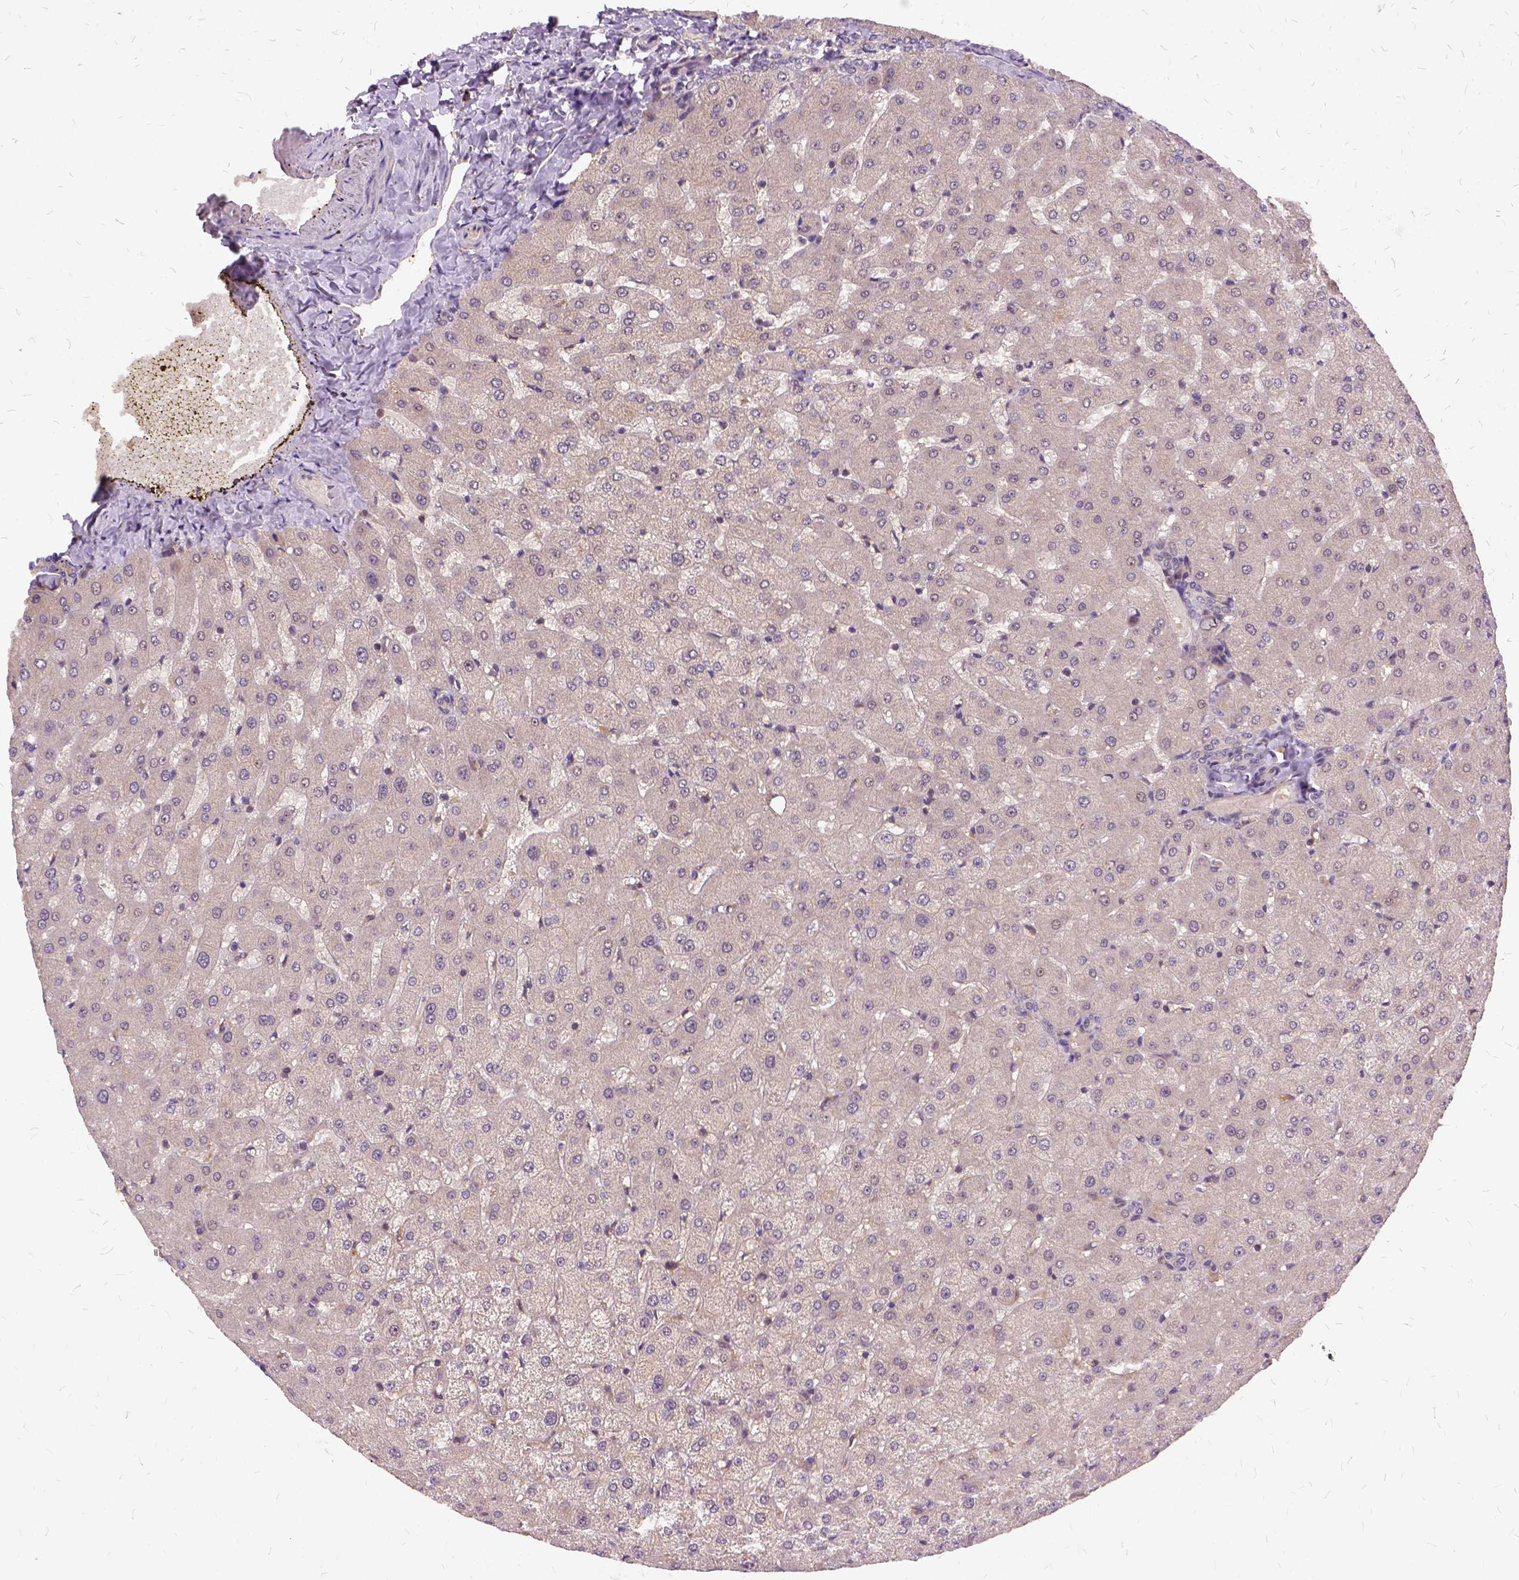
{"staining": {"intensity": "negative", "quantity": "none", "location": "none"}, "tissue": "liver", "cell_type": "Cholangiocytes", "image_type": "normal", "snomed": [{"axis": "morphology", "description": "Normal tissue, NOS"}, {"axis": "topography", "description": "Liver"}], "caption": "A photomicrograph of human liver is negative for staining in cholangiocytes. (DAB immunohistochemistry (IHC), high magnification).", "gene": "ILRUN", "patient": {"sex": "female", "age": 50}}